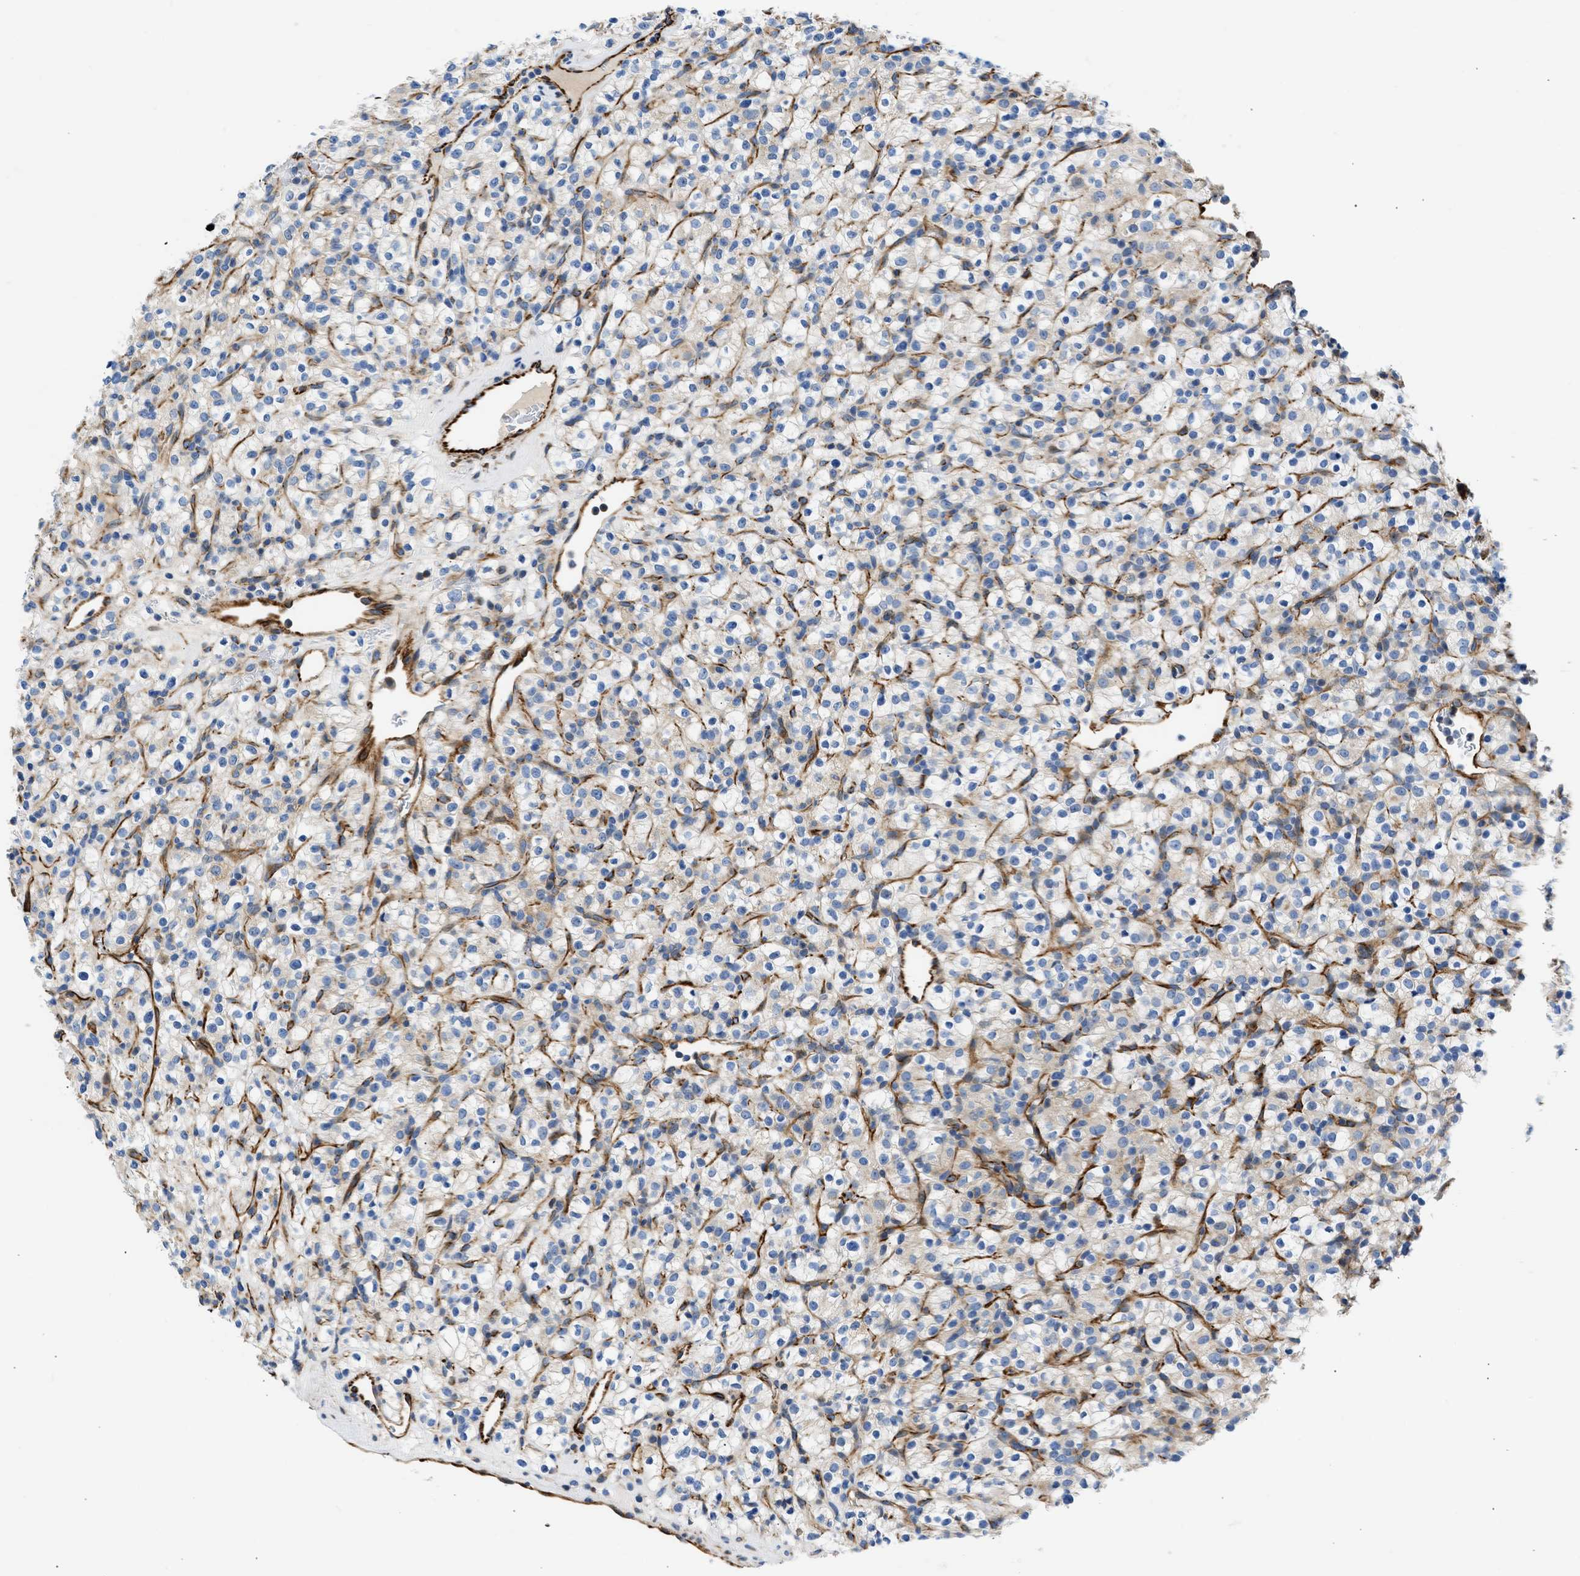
{"staining": {"intensity": "weak", "quantity": "25%-75%", "location": "cytoplasmic/membranous"}, "tissue": "renal cancer", "cell_type": "Tumor cells", "image_type": "cancer", "snomed": [{"axis": "morphology", "description": "Normal tissue, NOS"}, {"axis": "morphology", "description": "Adenocarcinoma, NOS"}, {"axis": "topography", "description": "Kidney"}], "caption": "Protein analysis of renal adenocarcinoma tissue exhibits weak cytoplasmic/membranous positivity in about 25%-75% of tumor cells.", "gene": "ULK4", "patient": {"sex": "female", "age": 72}}